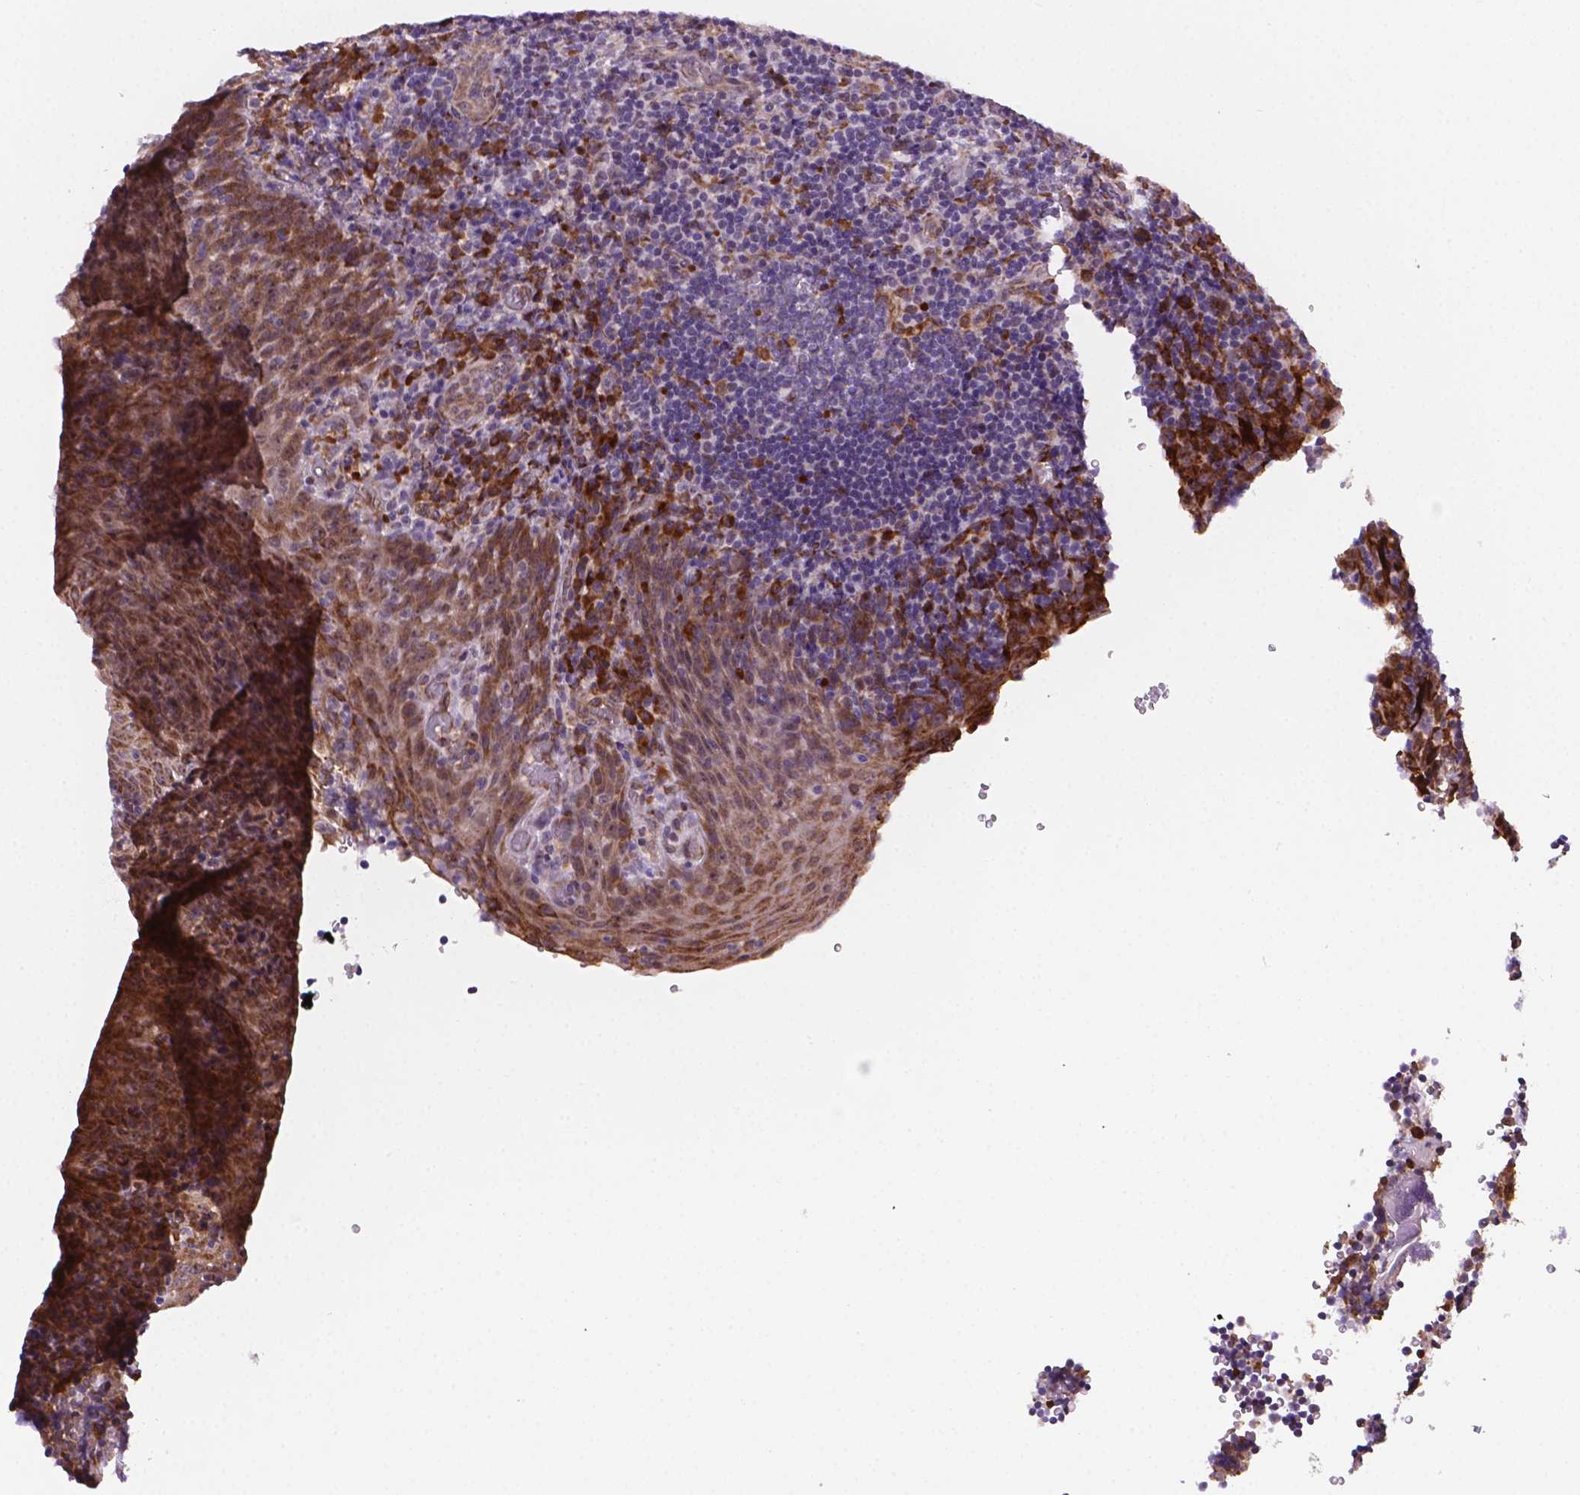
{"staining": {"intensity": "moderate", "quantity": "<25%", "location": "cytoplasmic/membranous"}, "tissue": "tonsil", "cell_type": "Germinal center cells", "image_type": "normal", "snomed": [{"axis": "morphology", "description": "Normal tissue, NOS"}, {"axis": "topography", "description": "Tonsil"}], "caption": "This image displays IHC staining of normal tonsil, with low moderate cytoplasmic/membranous positivity in approximately <25% of germinal center cells.", "gene": "FNIP1", "patient": {"sex": "male", "age": 17}}